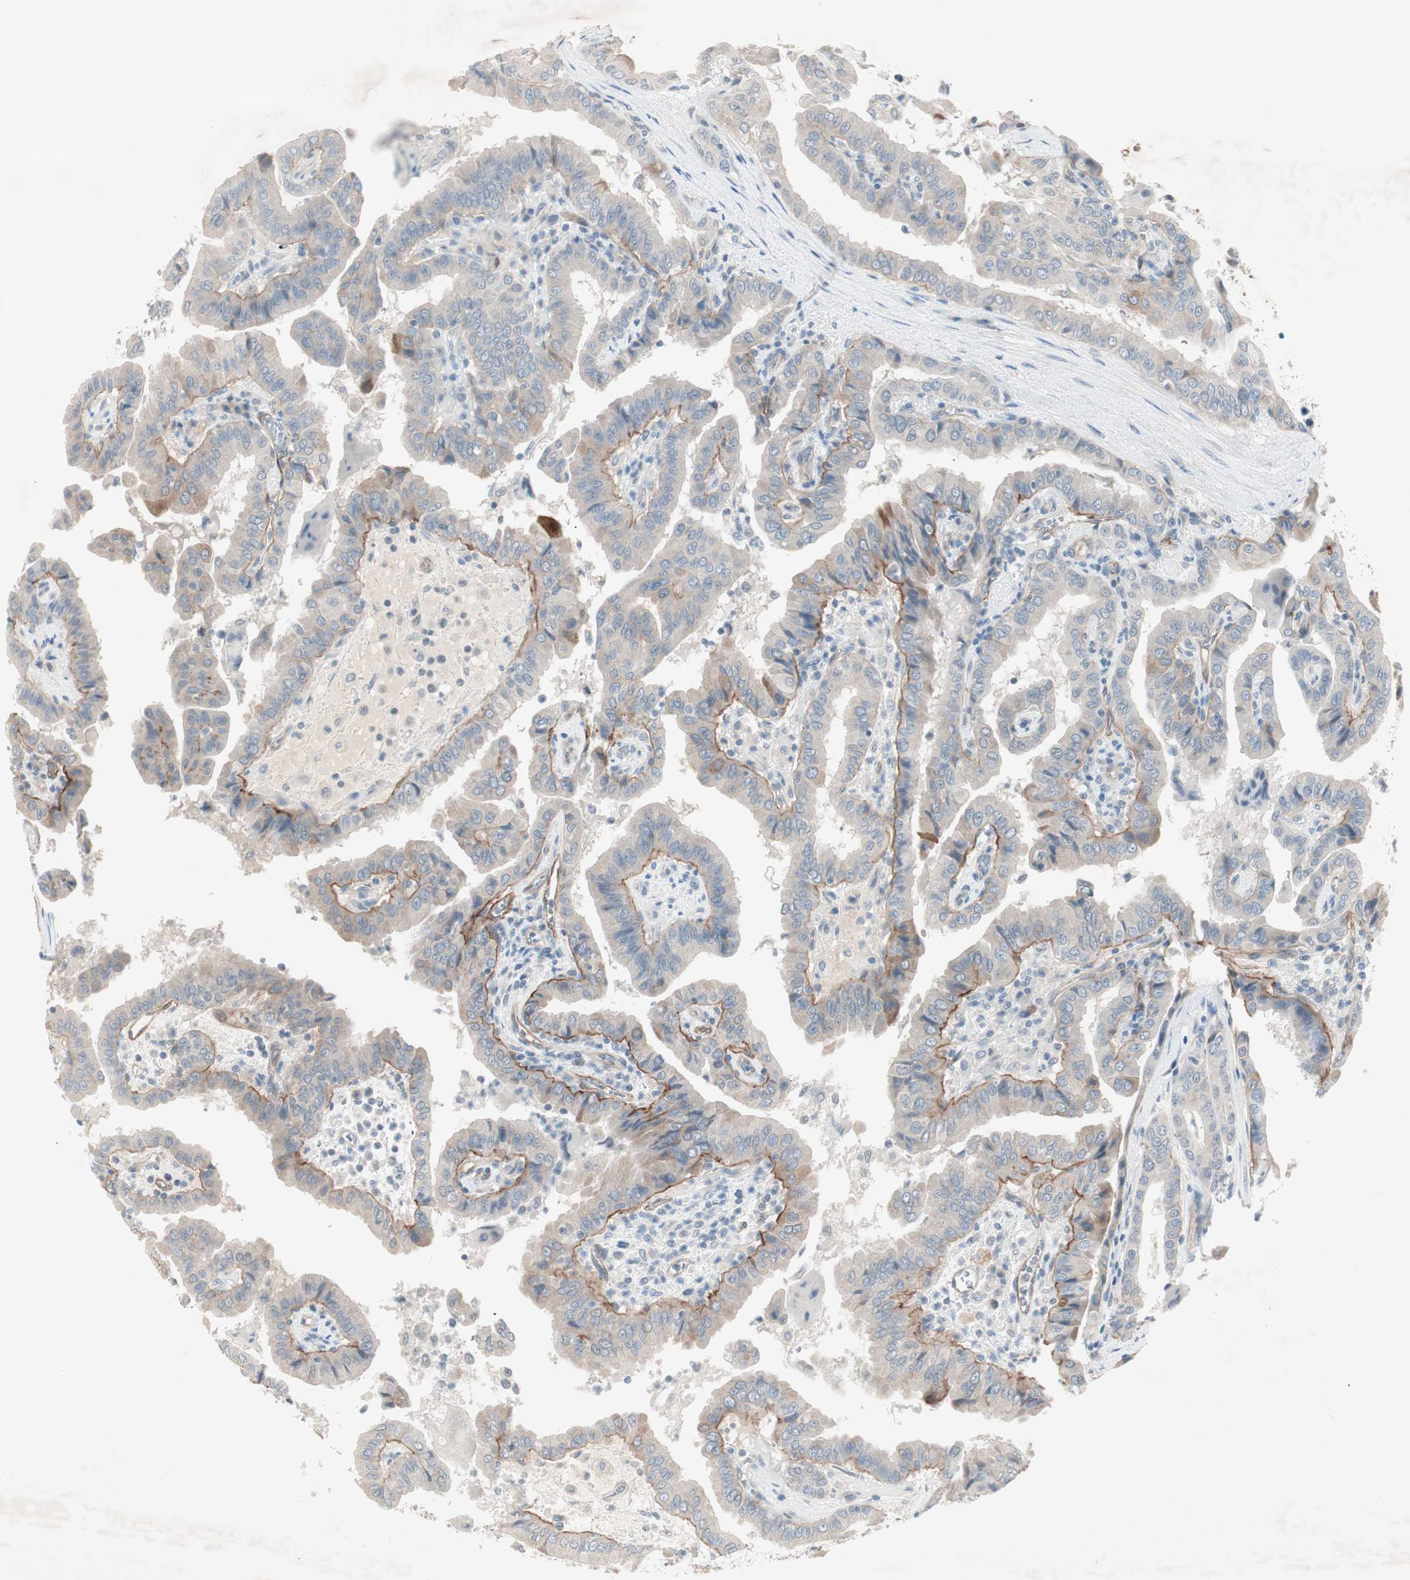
{"staining": {"intensity": "moderate", "quantity": "<25%", "location": "cytoplasmic/membranous"}, "tissue": "thyroid cancer", "cell_type": "Tumor cells", "image_type": "cancer", "snomed": [{"axis": "morphology", "description": "Papillary adenocarcinoma, NOS"}, {"axis": "topography", "description": "Thyroid gland"}], "caption": "Immunohistochemical staining of human thyroid cancer displays low levels of moderate cytoplasmic/membranous protein positivity in approximately <25% of tumor cells.", "gene": "ITGB4", "patient": {"sex": "male", "age": 33}}